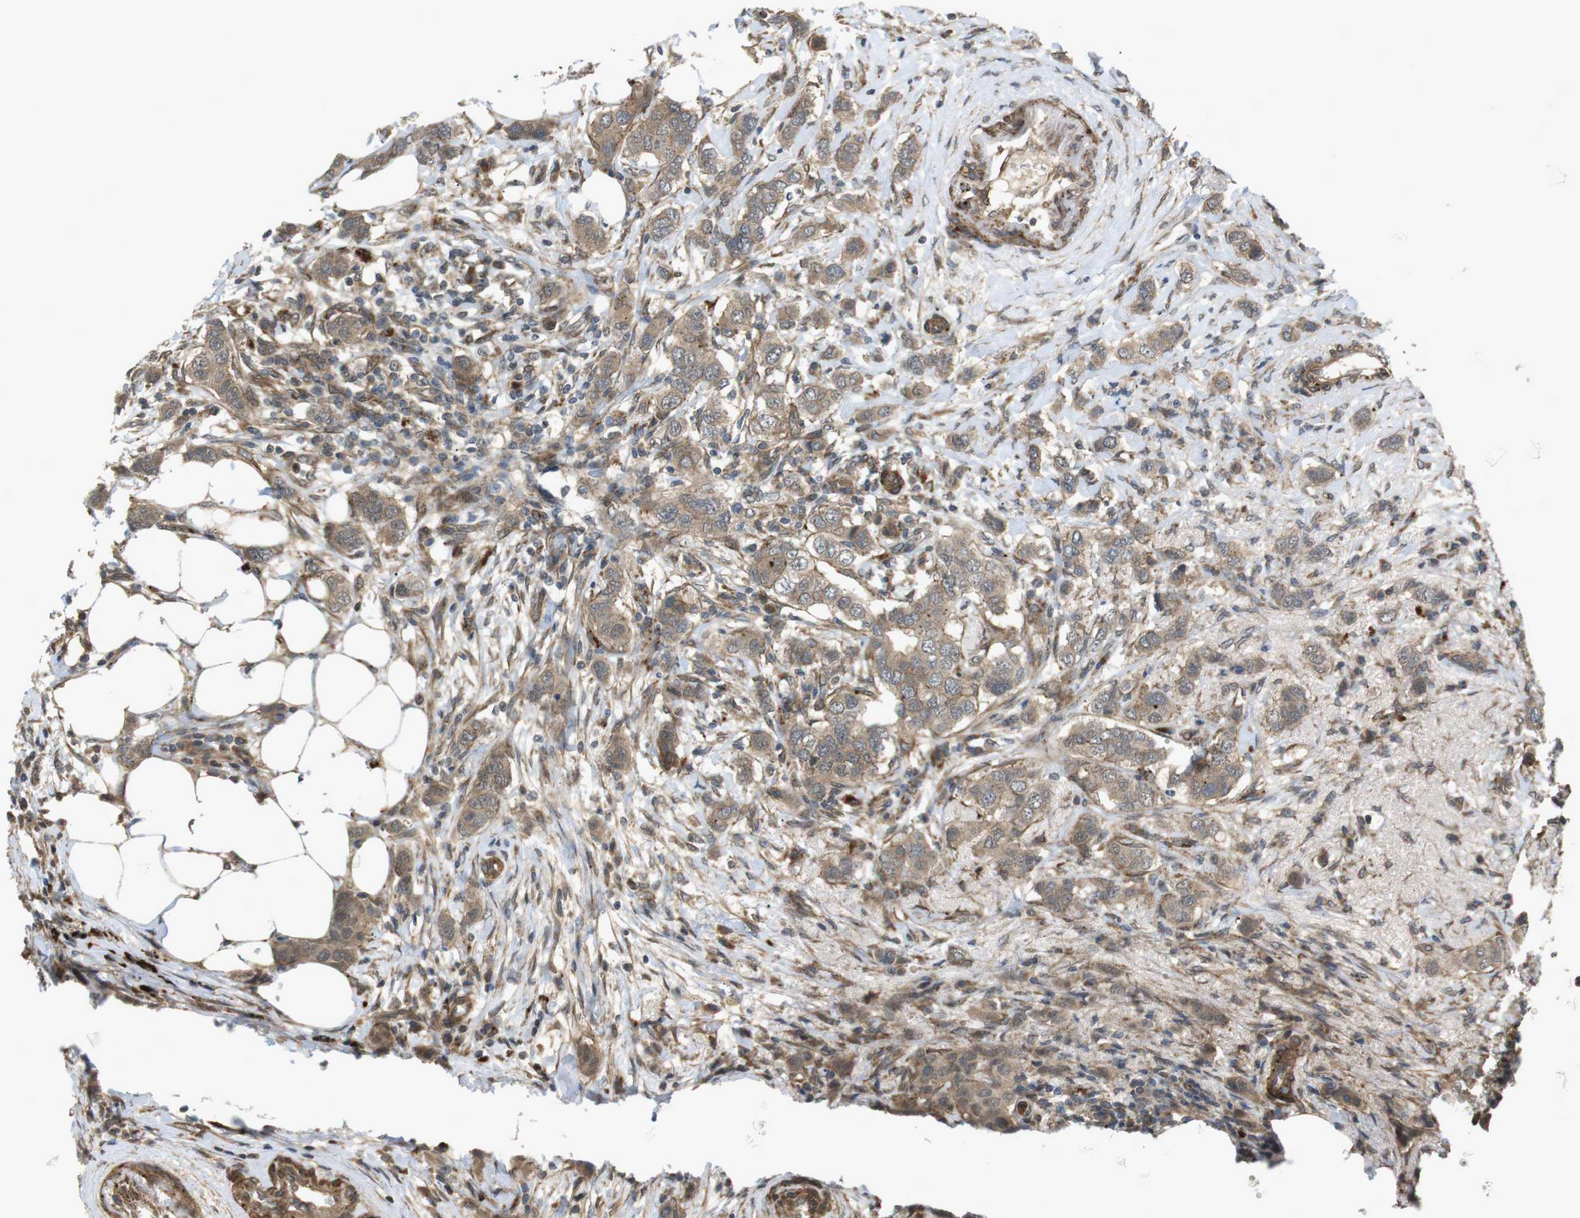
{"staining": {"intensity": "moderate", "quantity": ">75%", "location": "cytoplasmic/membranous"}, "tissue": "breast cancer", "cell_type": "Tumor cells", "image_type": "cancer", "snomed": [{"axis": "morphology", "description": "Duct carcinoma"}, {"axis": "topography", "description": "Breast"}], "caption": "An immunohistochemistry (IHC) histopathology image of tumor tissue is shown. Protein staining in brown shows moderate cytoplasmic/membranous positivity in breast cancer (infiltrating ductal carcinoma) within tumor cells.", "gene": "KANK2", "patient": {"sex": "female", "age": 50}}